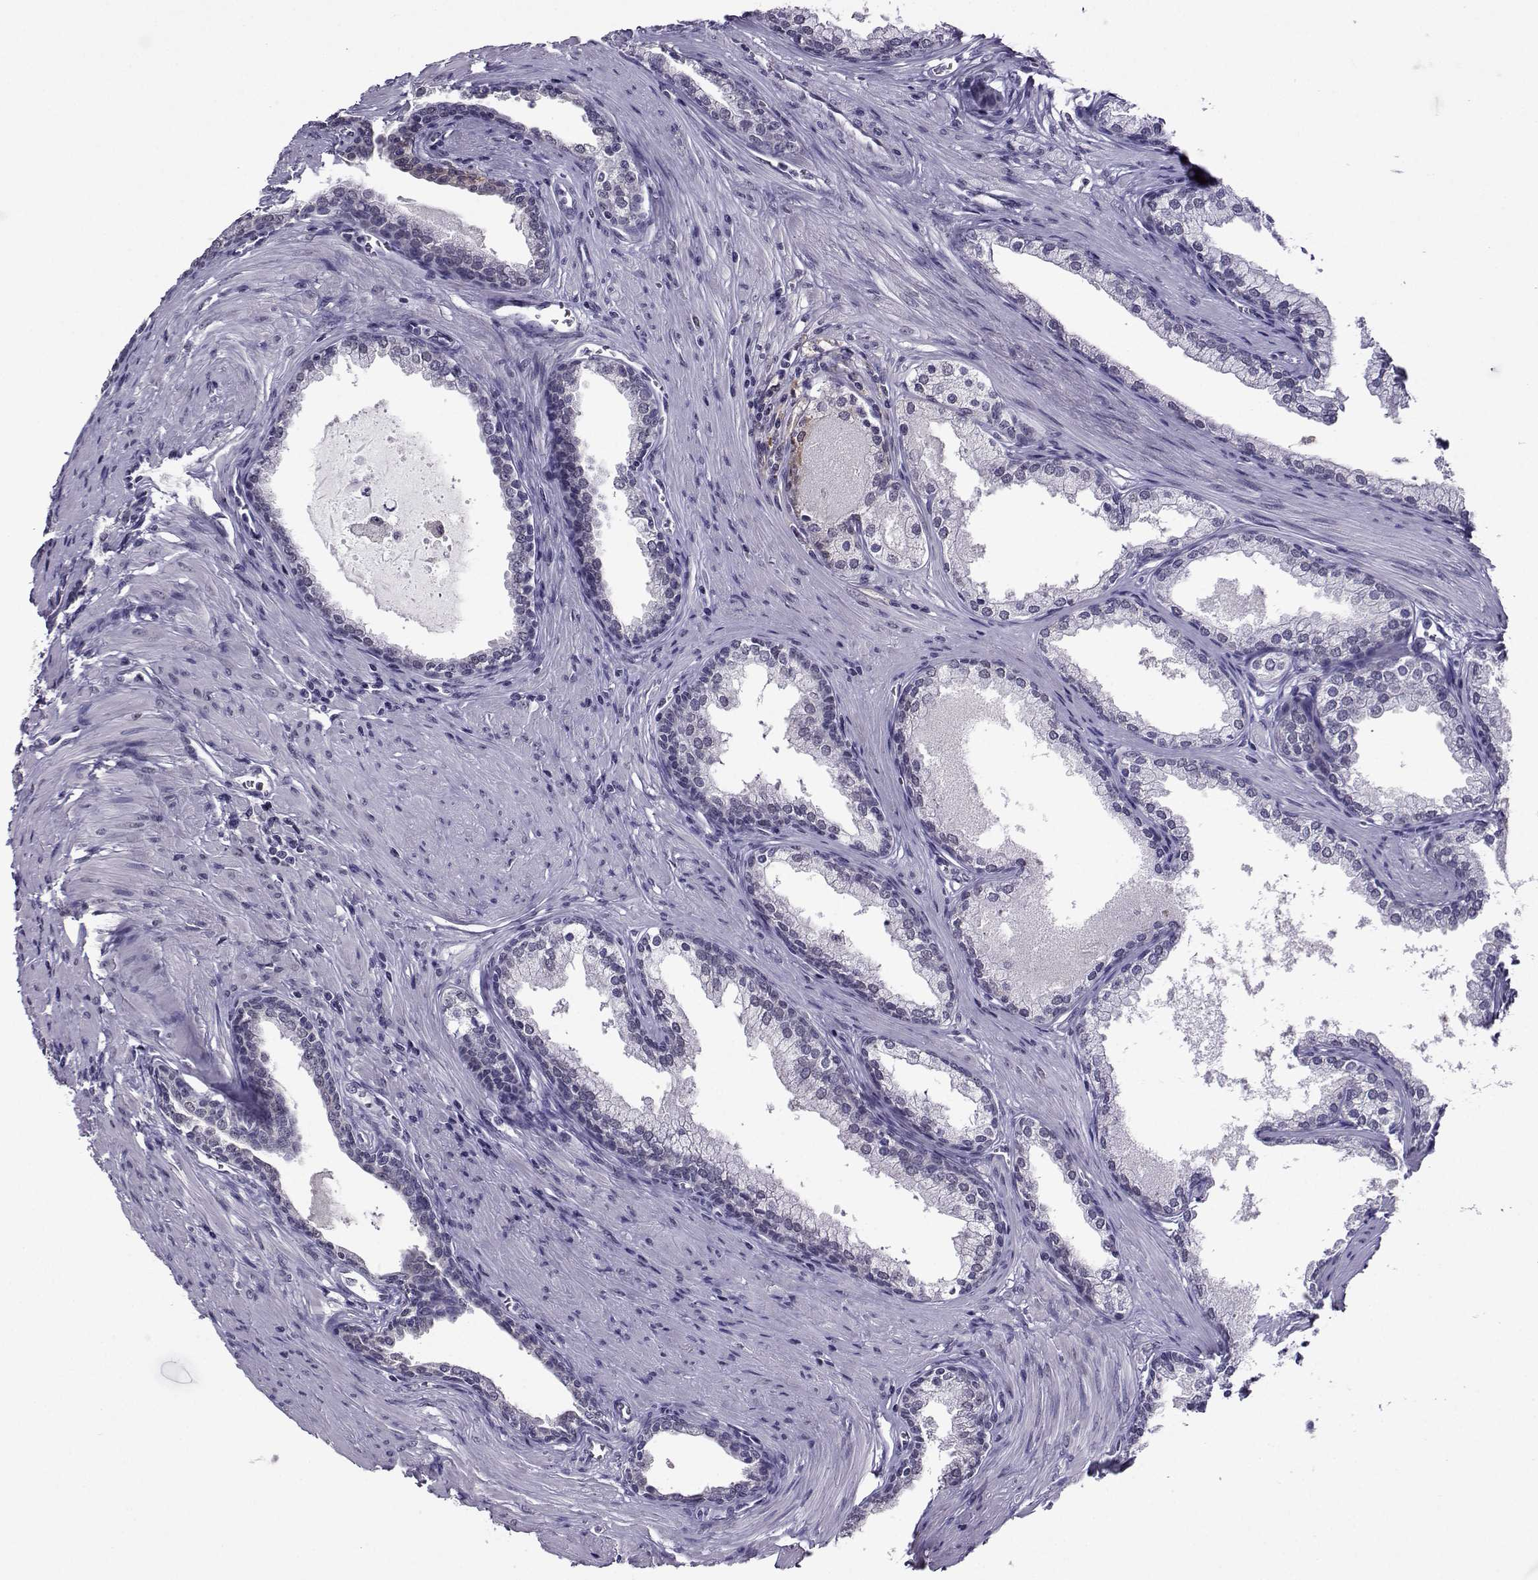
{"staining": {"intensity": "negative", "quantity": "none", "location": "none"}, "tissue": "prostate cancer", "cell_type": "Tumor cells", "image_type": "cancer", "snomed": [{"axis": "morphology", "description": "Adenocarcinoma, NOS"}, {"axis": "topography", "description": "Prostate"}], "caption": "IHC micrograph of neoplastic tissue: prostate adenocarcinoma stained with DAB (3,3'-diaminobenzidine) displays no significant protein staining in tumor cells.", "gene": "DDX20", "patient": {"sex": "male", "age": 66}}